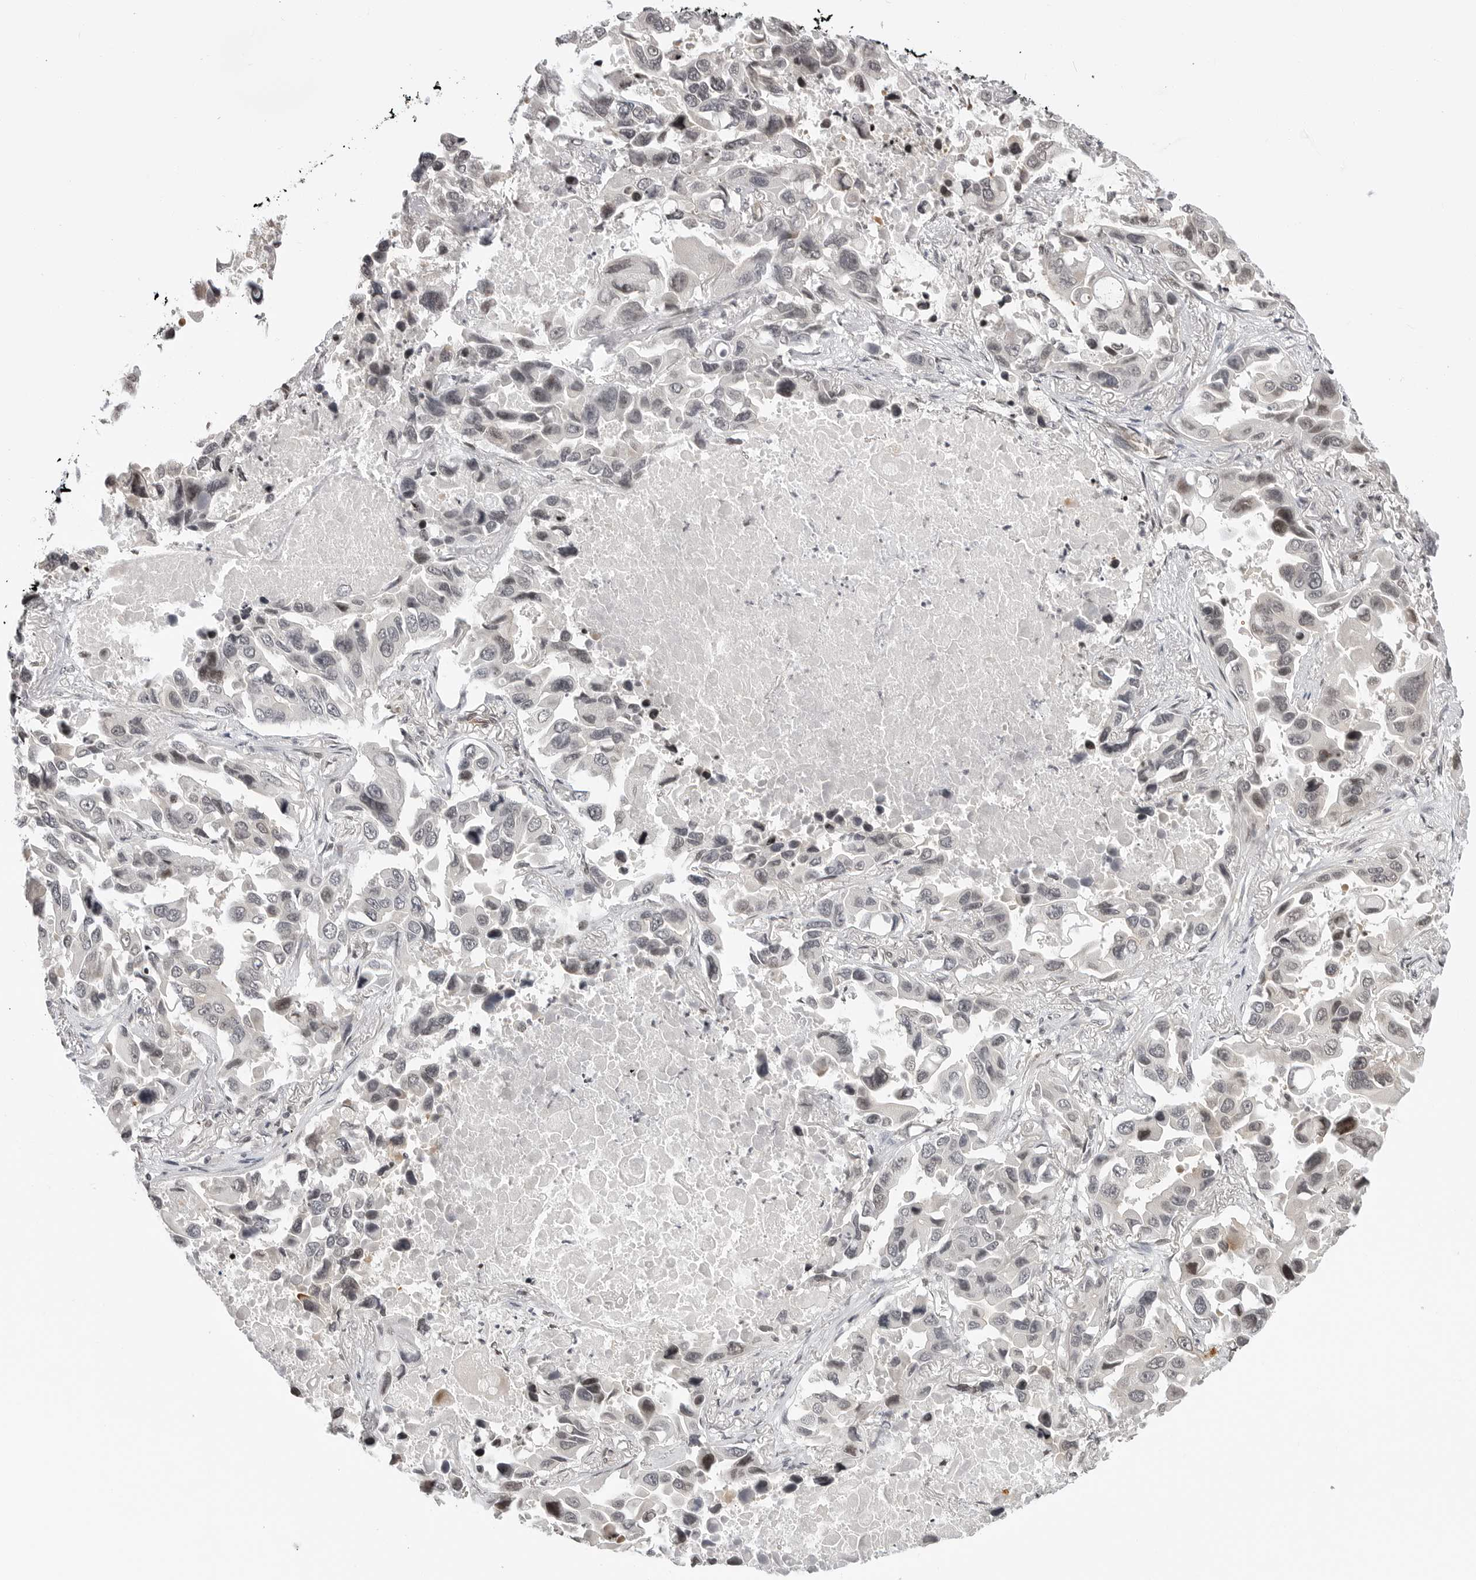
{"staining": {"intensity": "weak", "quantity": "<25%", "location": "nuclear"}, "tissue": "lung cancer", "cell_type": "Tumor cells", "image_type": "cancer", "snomed": [{"axis": "morphology", "description": "Adenocarcinoma, NOS"}, {"axis": "topography", "description": "Lung"}], "caption": "Tumor cells show no significant staining in lung cancer. Brightfield microscopy of immunohistochemistry (IHC) stained with DAB (3,3'-diaminobenzidine) (brown) and hematoxylin (blue), captured at high magnification.", "gene": "C8orf33", "patient": {"sex": "male", "age": 64}}